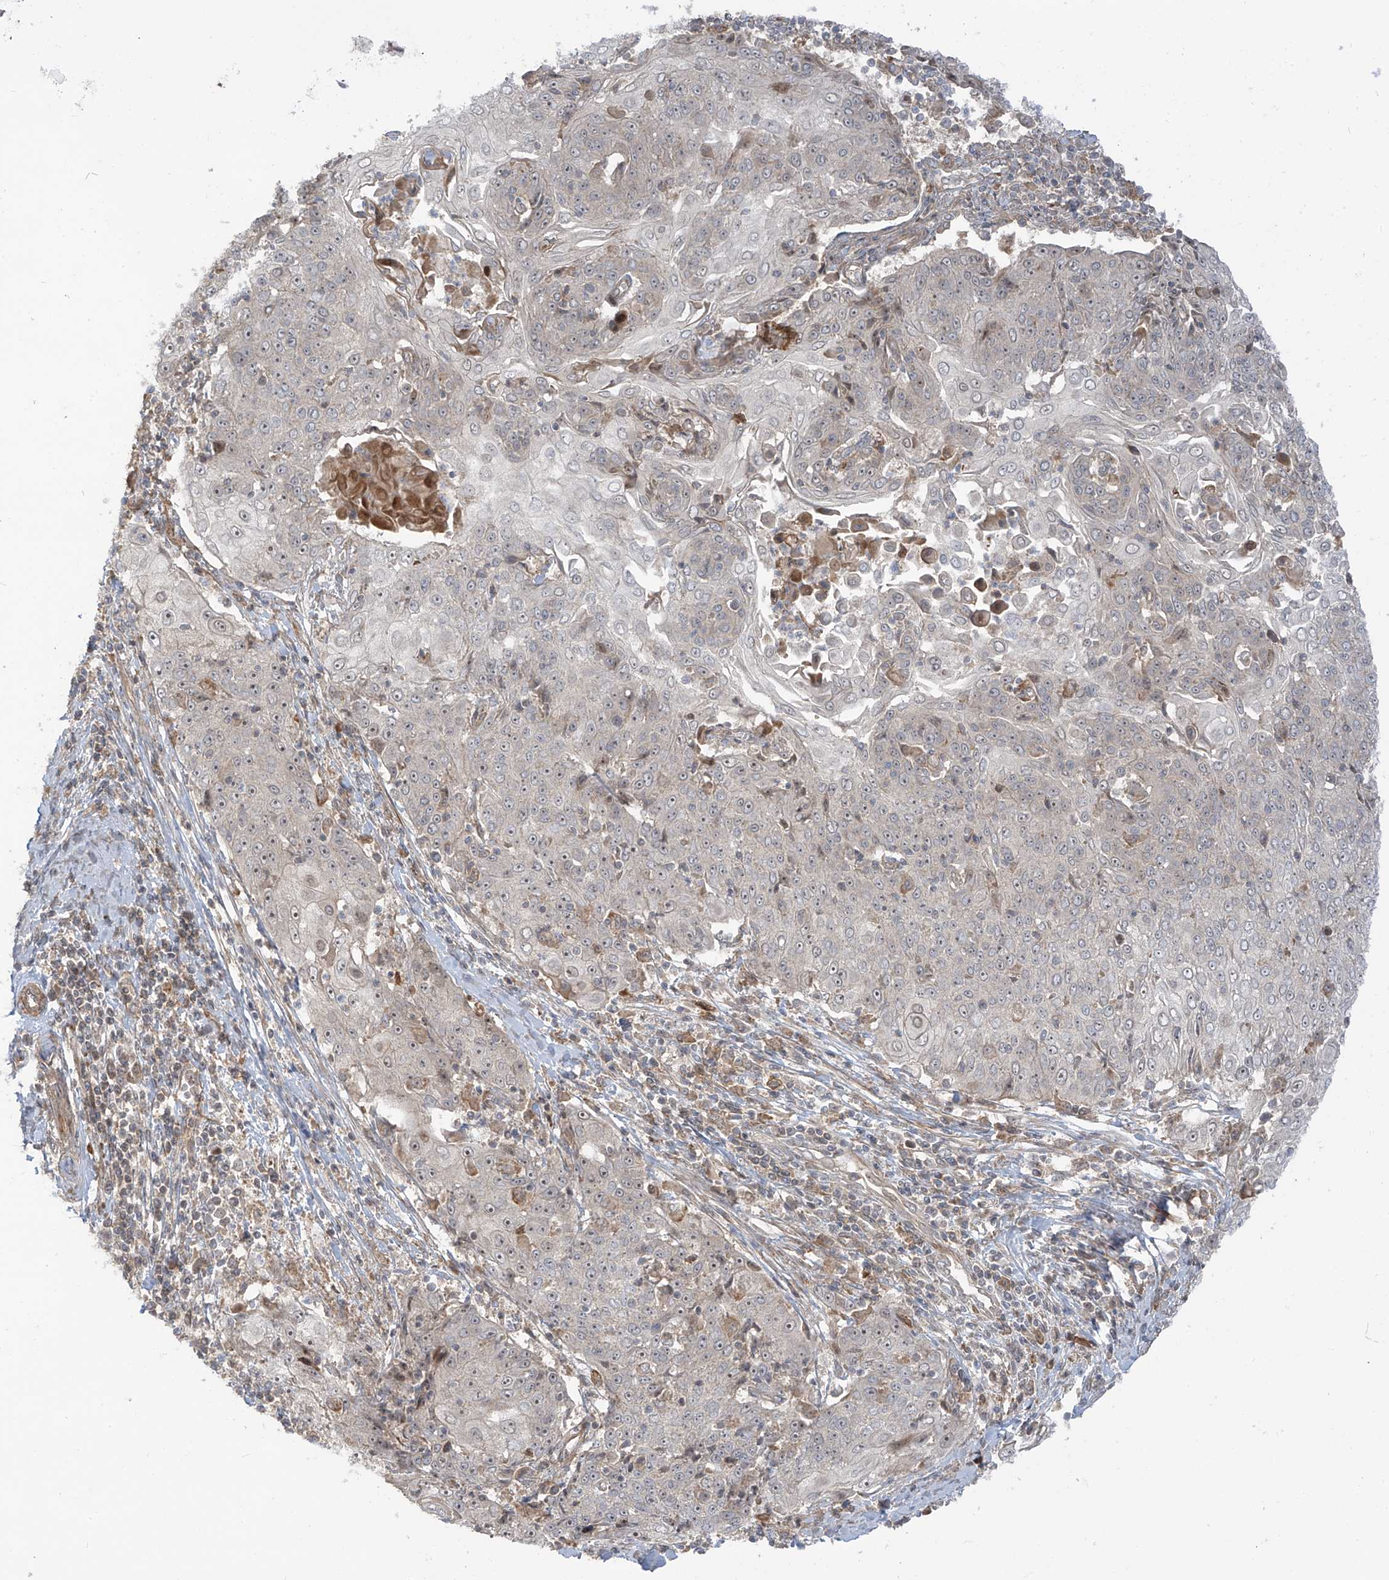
{"staining": {"intensity": "negative", "quantity": "none", "location": "none"}, "tissue": "cervical cancer", "cell_type": "Tumor cells", "image_type": "cancer", "snomed": [{"axis": "morphology", "description": "Squamous cell carcinoma, NOS"}, {"axis": "topography", "description": "Cervix"}], "caption": "Tumor cells show no significant positivity in cervical squamous cell carcinoma.", "gene": "ENTR1", "patient": {"sex": "female", "age": 48}}